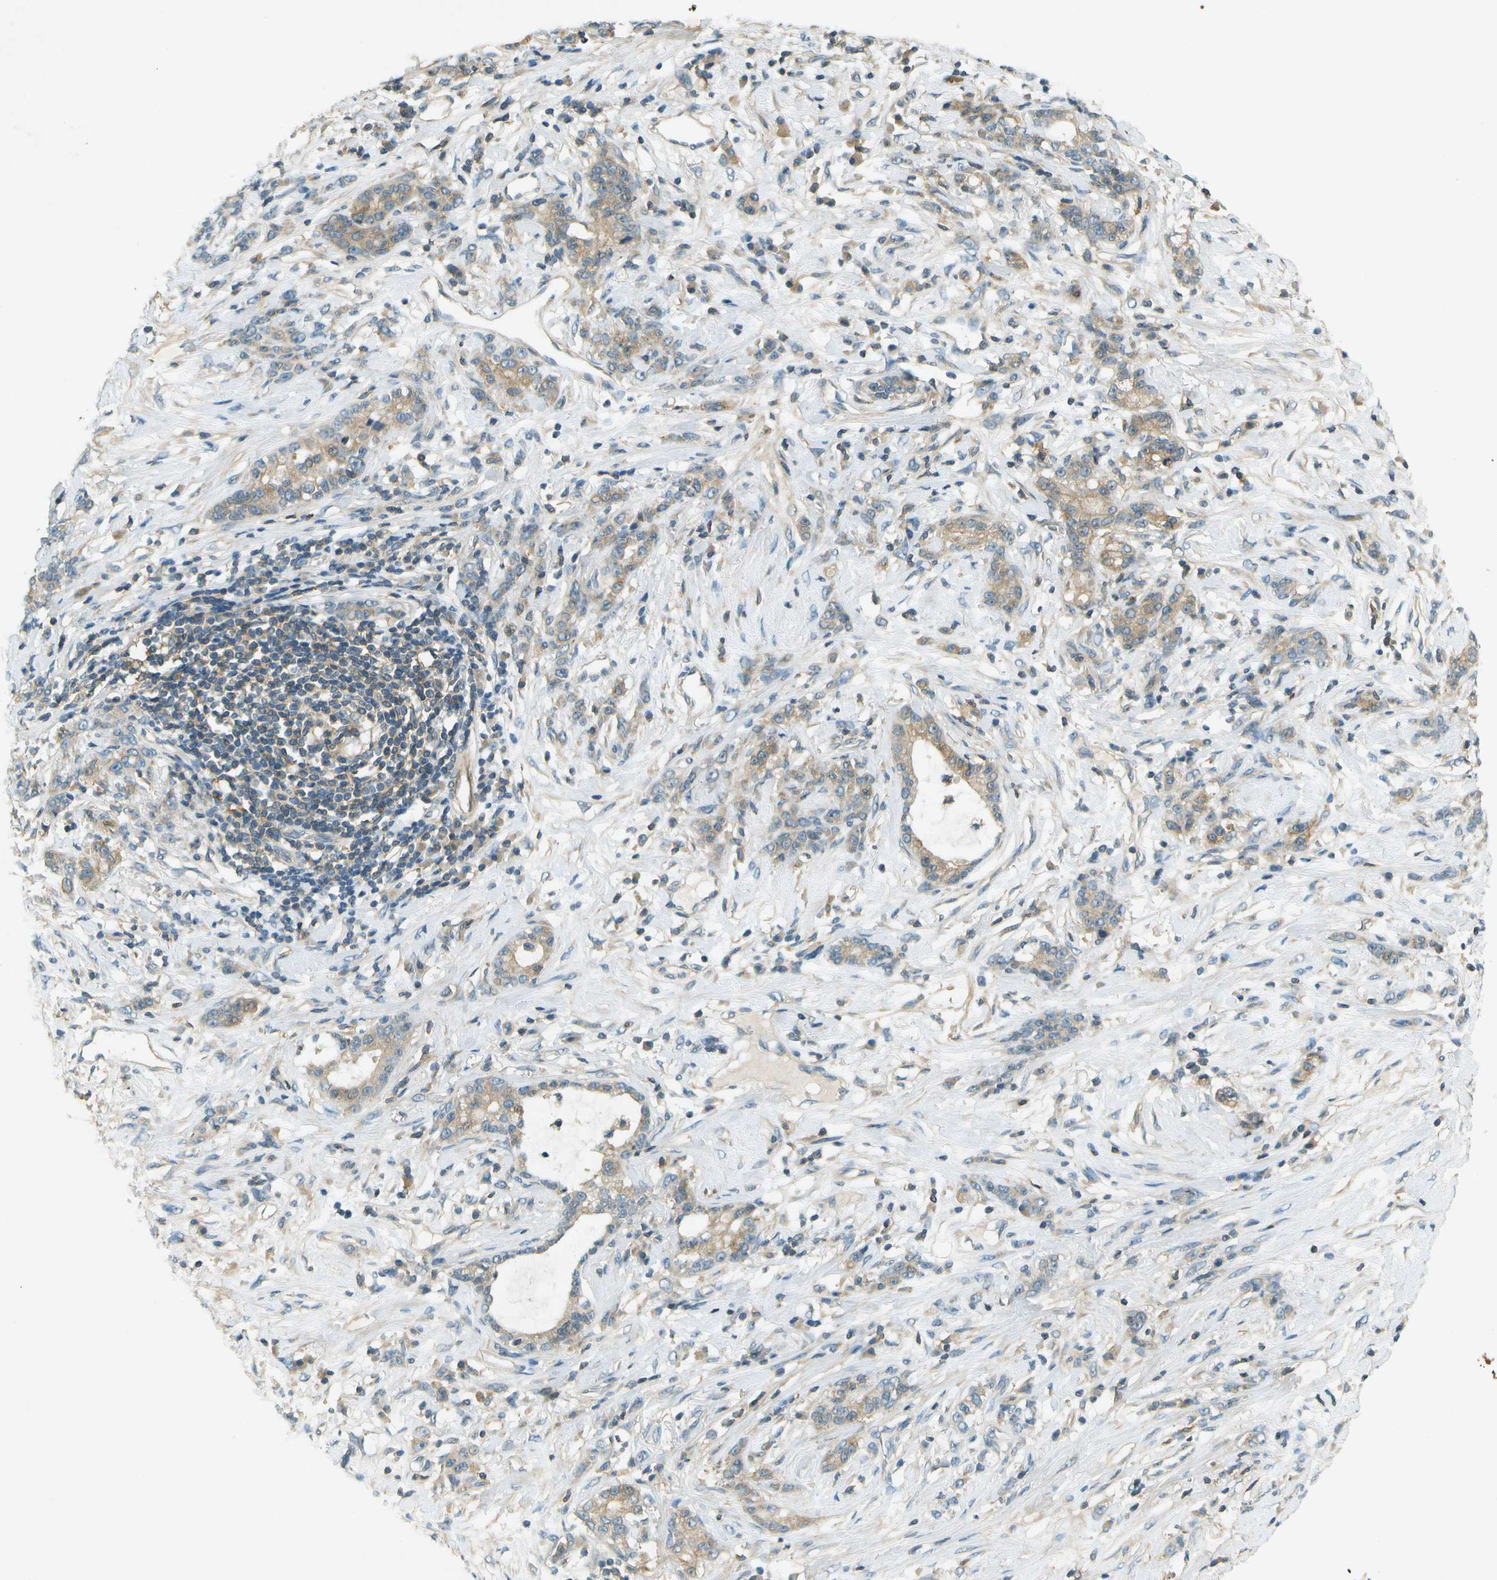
{"staining": {"intensity": "weak", "quantity": ">75%", "location": "cytoplasmic/membranous"}, "tissue": "stomach cancer", "cell_type": "Tumor cells", "image_type": "cancer", "snomed": [{"axis": "morphology", "description": "Adenocarcinoma, NOS"}, {"axis": "topography", "description": "Stomach, lower"}], "caption": "DAB immunohistochemical staining of stomach cancer reveals weak cytoplasmic/membranous protein positivity in approximately >75% of tumor cells.", "gene": "NUDT4", "patient": {"sex": "male", "age": 88}}